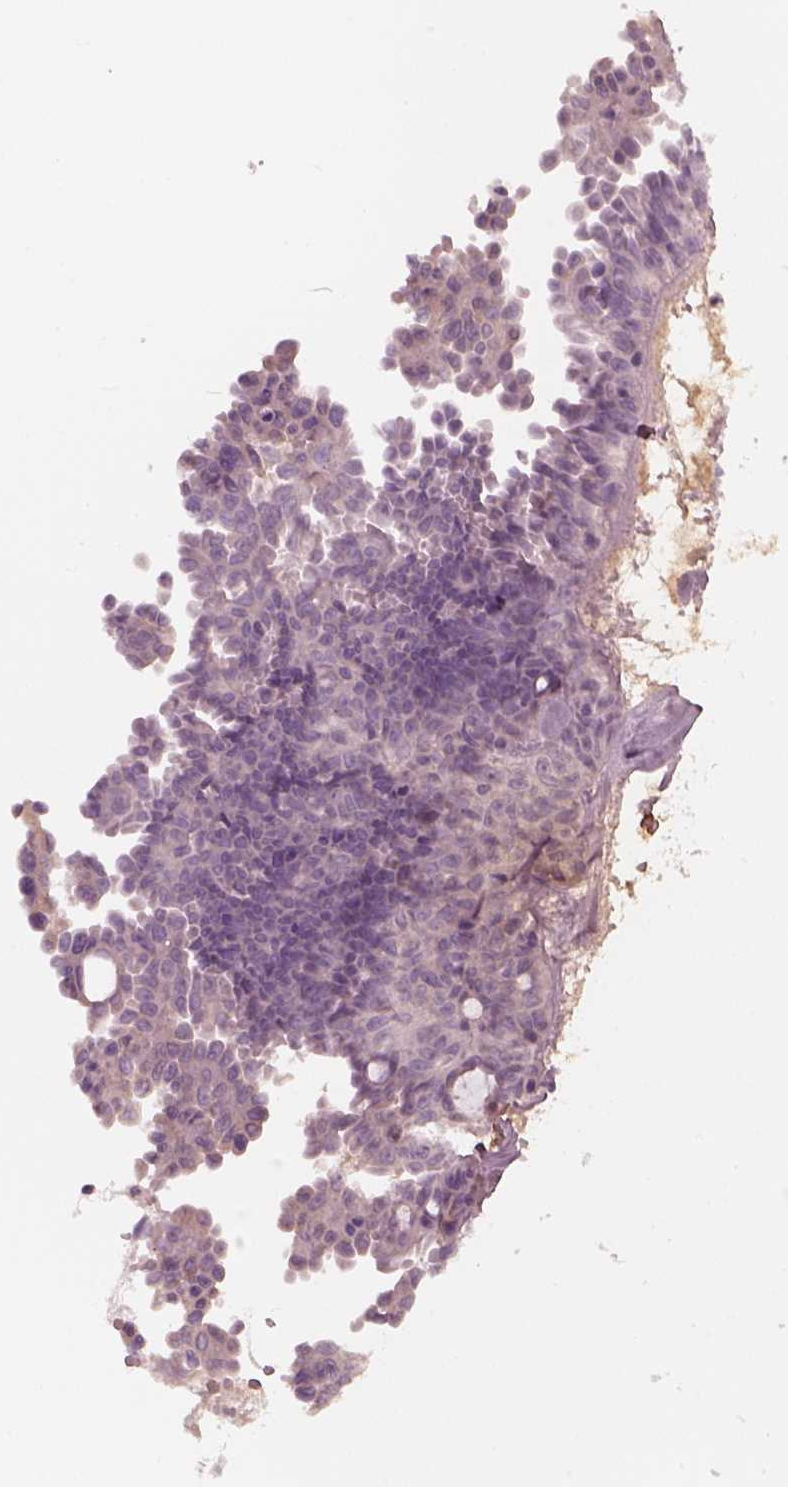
{"staining": {"intensity": "negative", "quantity": "none", "location": "none"}, "tissue": "ovarian cancer", "cell_type": "Tumor cells", "image_type": "cancer", "snomed": [{"axis": "morphology", "description": "Cystadenocarcinoma, serous, NOS"}, {"axis": "topography", "description": "Ovary"}], "caption": "This micrograph is of ovarian cancer stained with IHC to label a protein in brown with the nuclei are counter-stained blue. There is no expression in tumor cells.", "gene": "PORCN", "patient": {"sex": "female", "age": 71}}